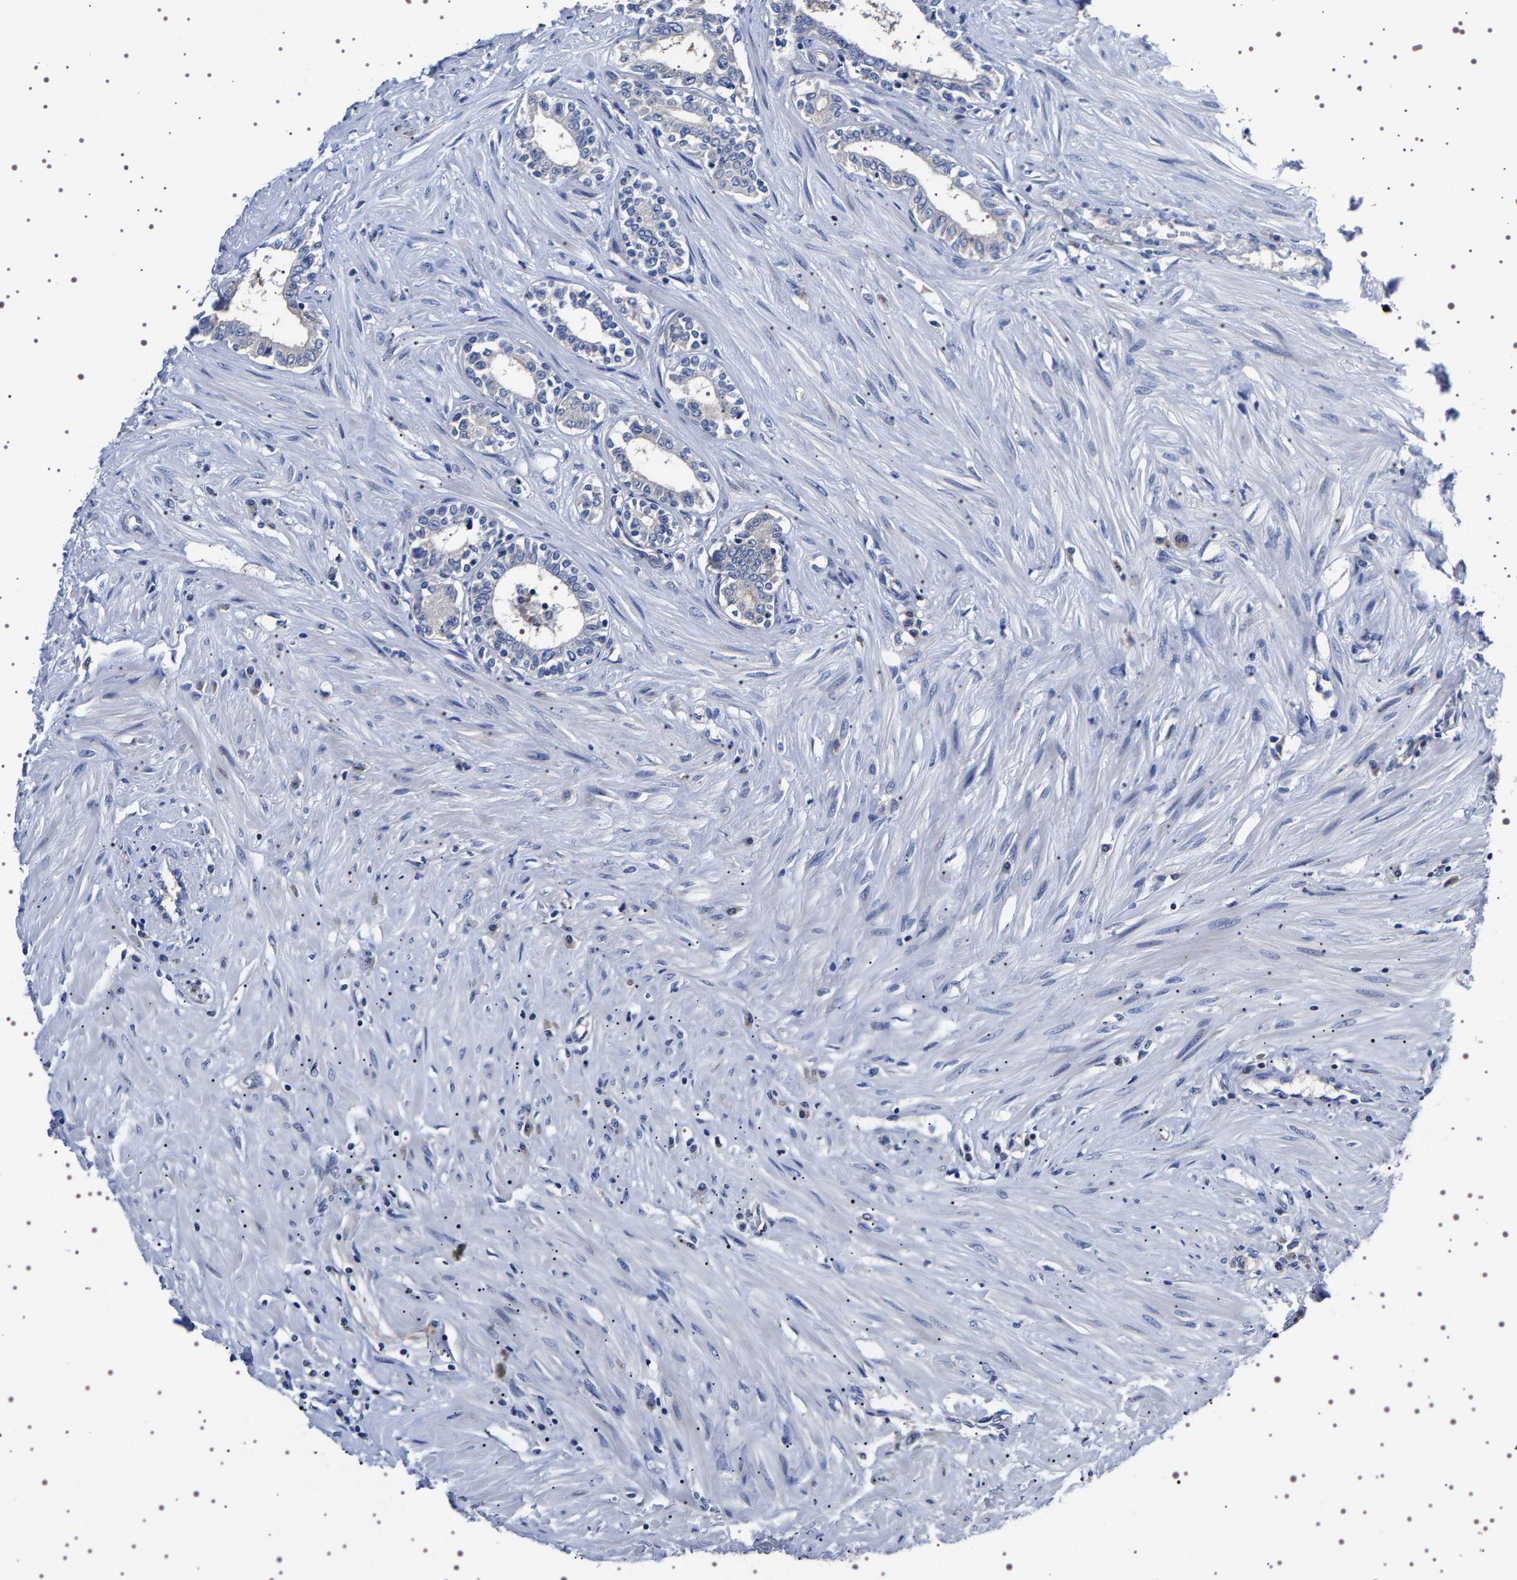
{"staining": {"intensity": "weak", "quantity": "25%-75%", "location": "cytoplasmic/membranous"}, "tissue": "seminal vesicle", "cell_type": "Glandular cells", "image_type": "normal", "snomed": [{"axis": "morphology", "description": "Normal tissue, NOS"}, {"axis": "morphology", "description": "Adenocarcinoma, High grade"}, {"axis": "topography", "description": "Prostate"}, {"axis": "topography", "description": "Seminal veicle"}], "caption": "Approximately 25%-75% of glandular cells in normal seminal vesicle reveal weak cytoplasmic/membranous protein positivity as visualized by brown immunohistochemical staining.", "gene": "DARS1", "patient": {"sex": "male", "age": 55}}